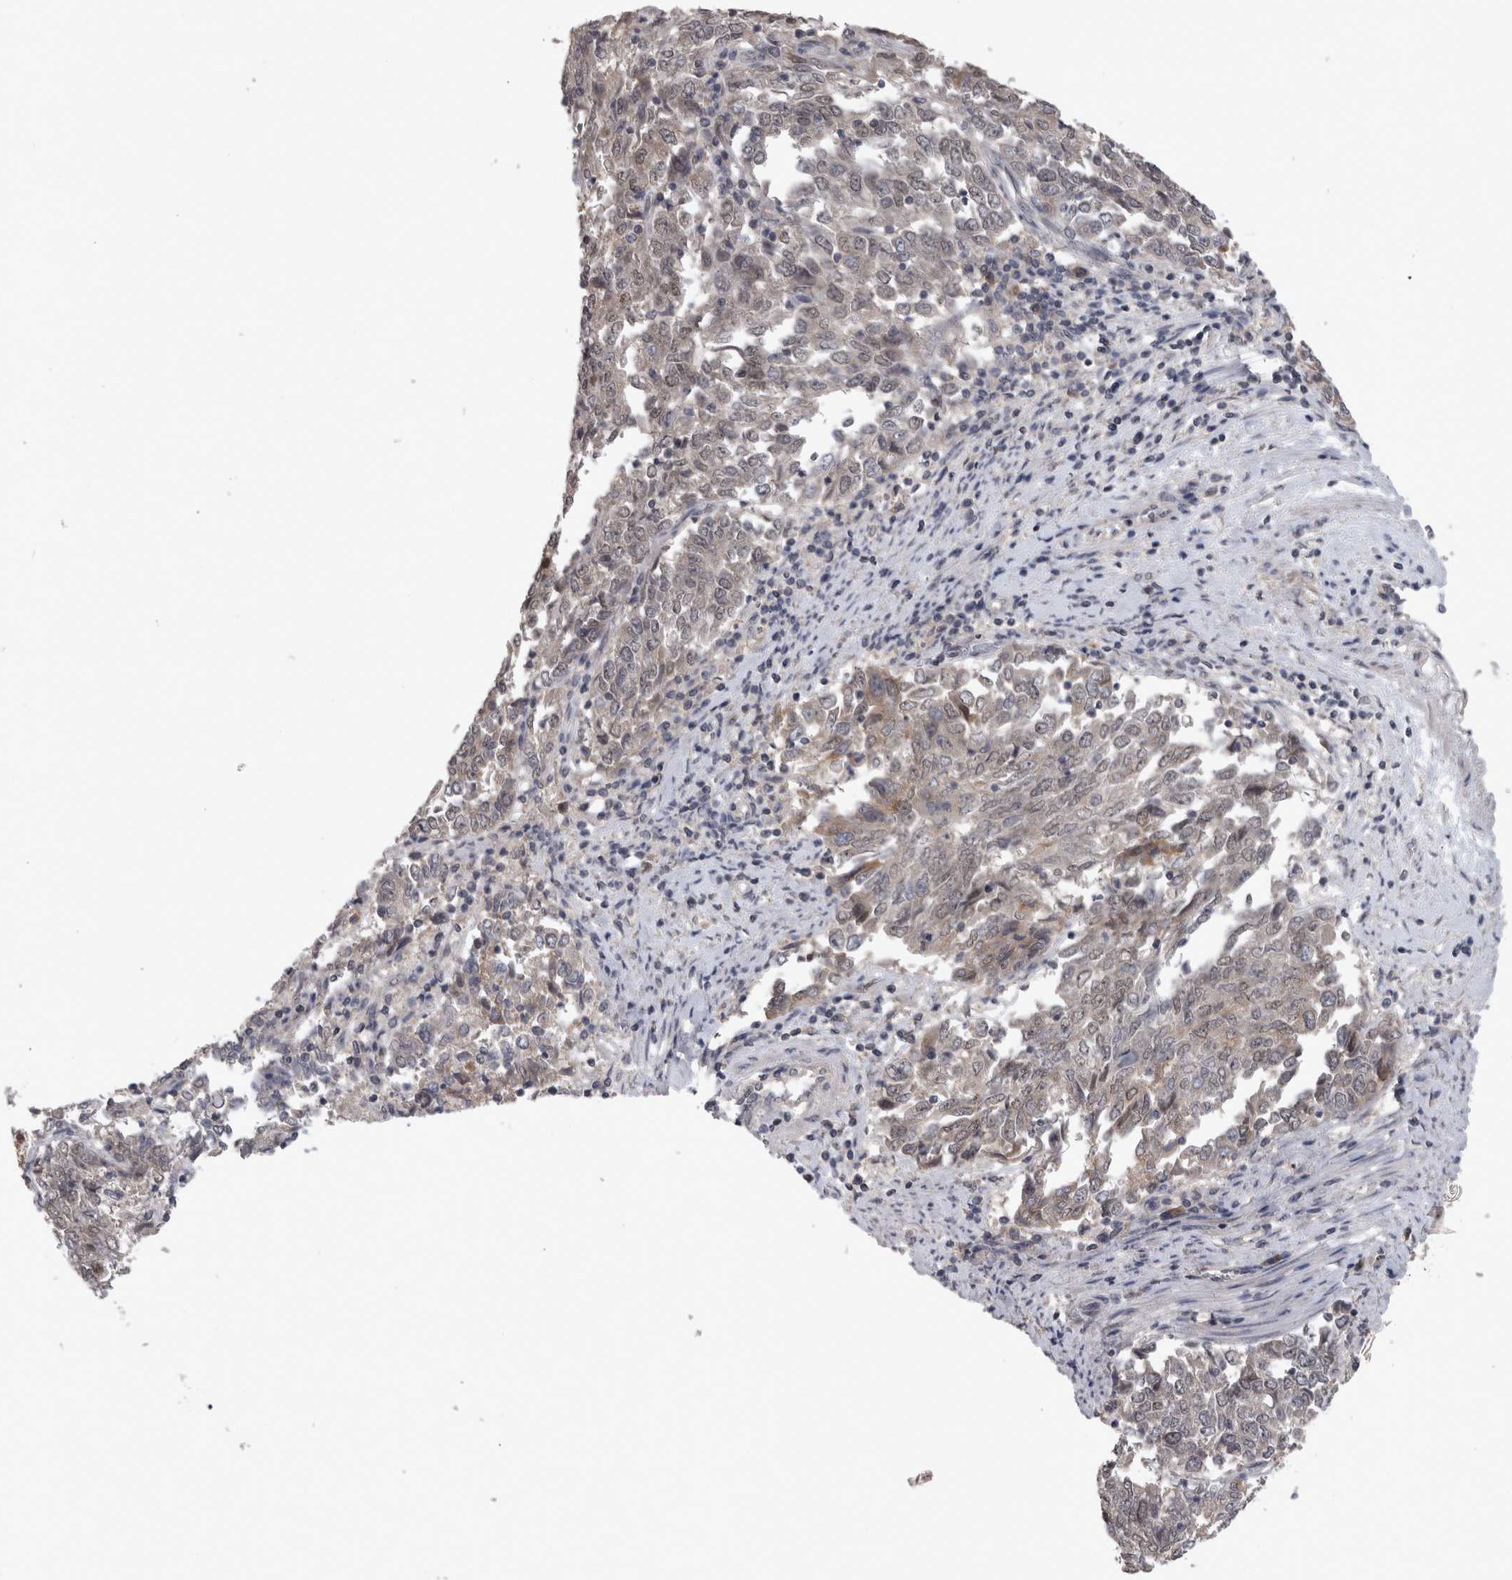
{"staining": {"intensity": "weak", "quantity": "25%-75%", "location": "nuclear"}, "tissue": "endometrial cancer", "cell_type": "Tumor cells", "image_type": "cancer", "snomed": [{"axis": "morphology", "description": "Adenocarcinoma, NOS"}, {"axis": "topography", "description": "Endometrium"}], "caption": "This is an image of IHC staining of endometrial adenocarcinoma, which shows weak expression in the nuclear of tumor cells.", "gene": "ZNF114", "patient": {"sex": "female", "age": 80}}